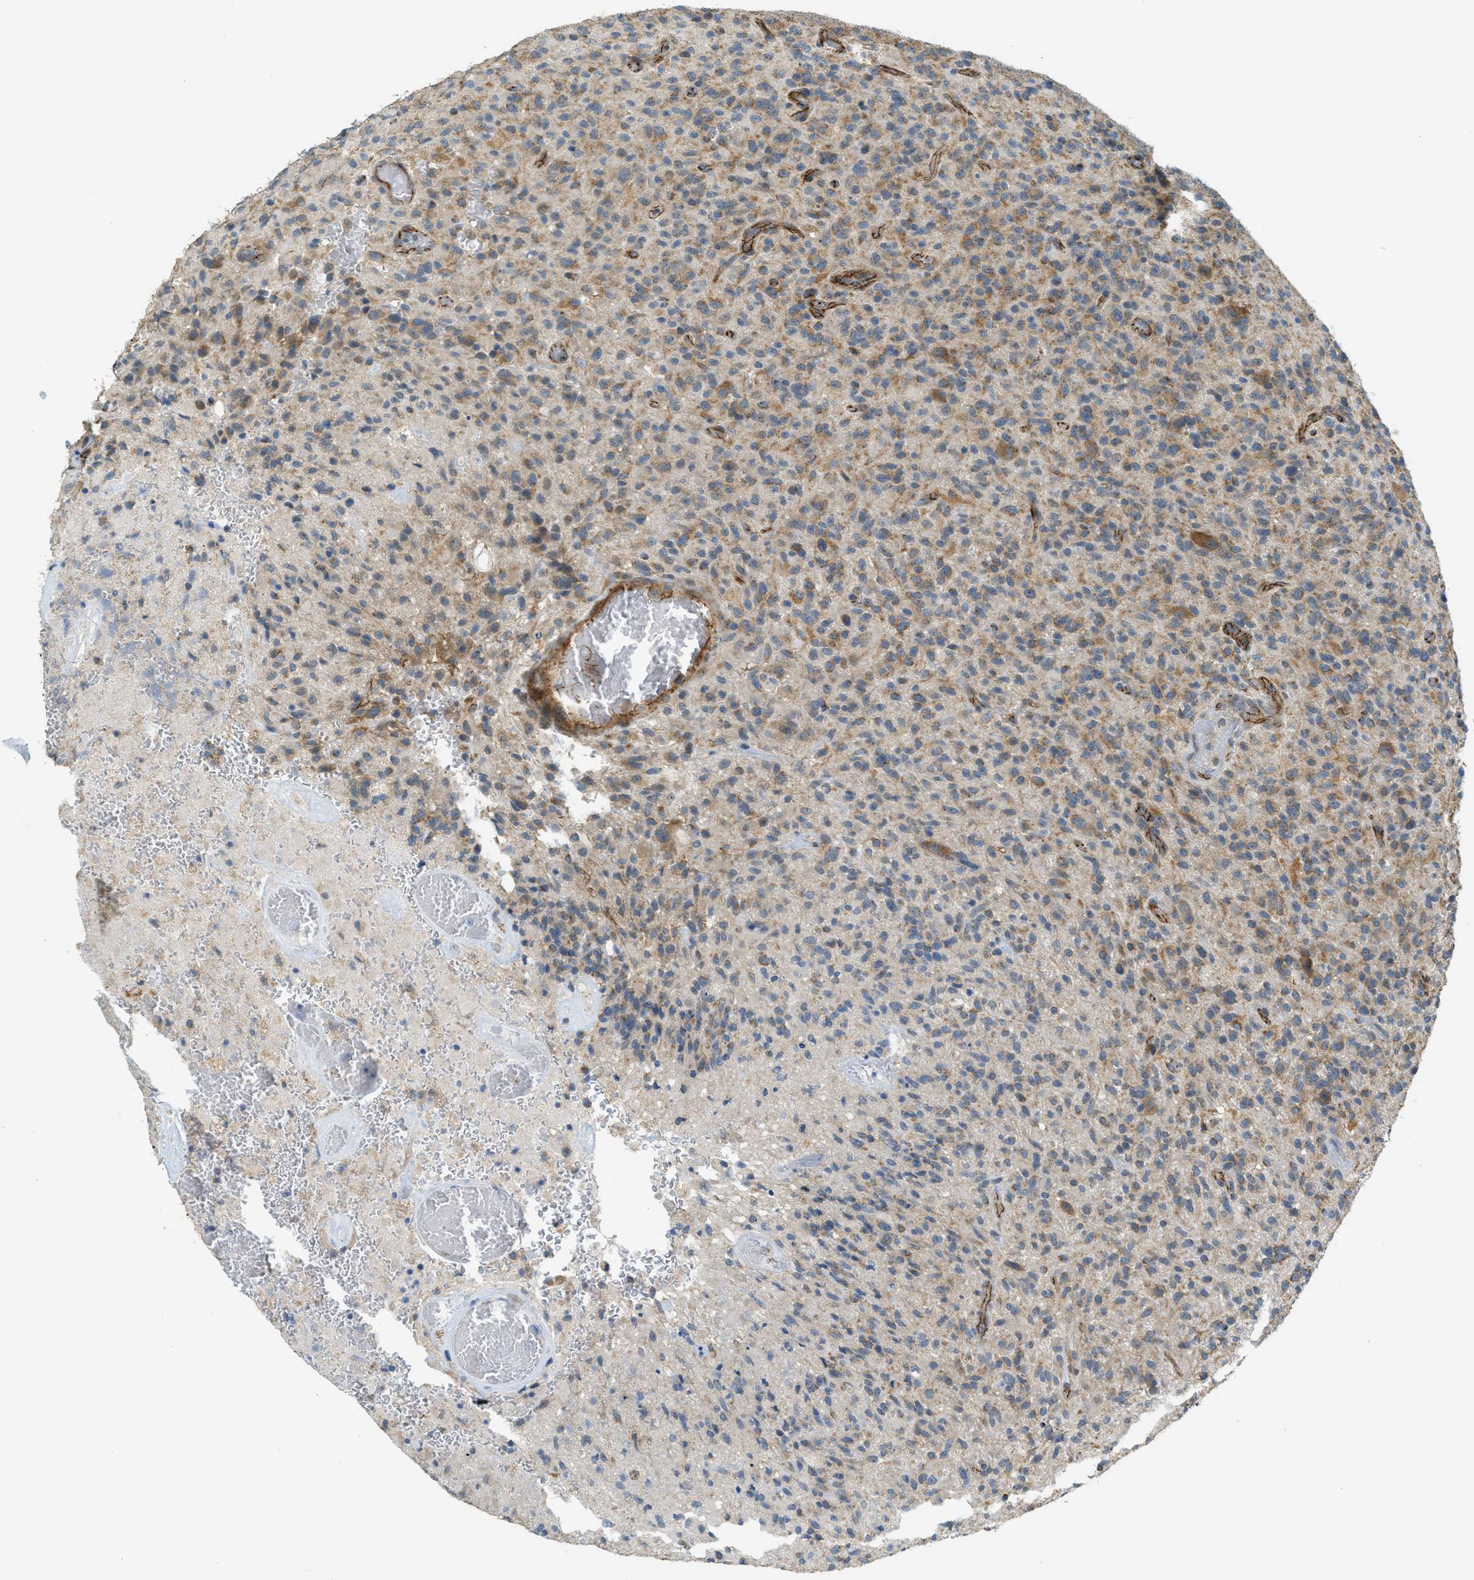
{"staining": {"intensity": "moderate", "quantity": "25%-75%", "location": "cytoplasmic/membranous"}, "tissue": "glioma", "cell_type": "Tumor cells", "image_type": "cancer", "snomed": [{"axis": "morphology", "description": "Glioma, malignant, High grade"}, {"axis": "topography", "description": "Brain"}], "caption": "High-magnification brightfield microscopy of glioma stained with DAB (3,3'-diaminobenzidine) (brown) and counterstained with hematoxylin (blue). tumor cells exhibit moderate cytoplasmic/membranous staining is identified in about25%-75% of cells.", "gene": "JCAD", "patient": {"sex": "male", "age": 71}}